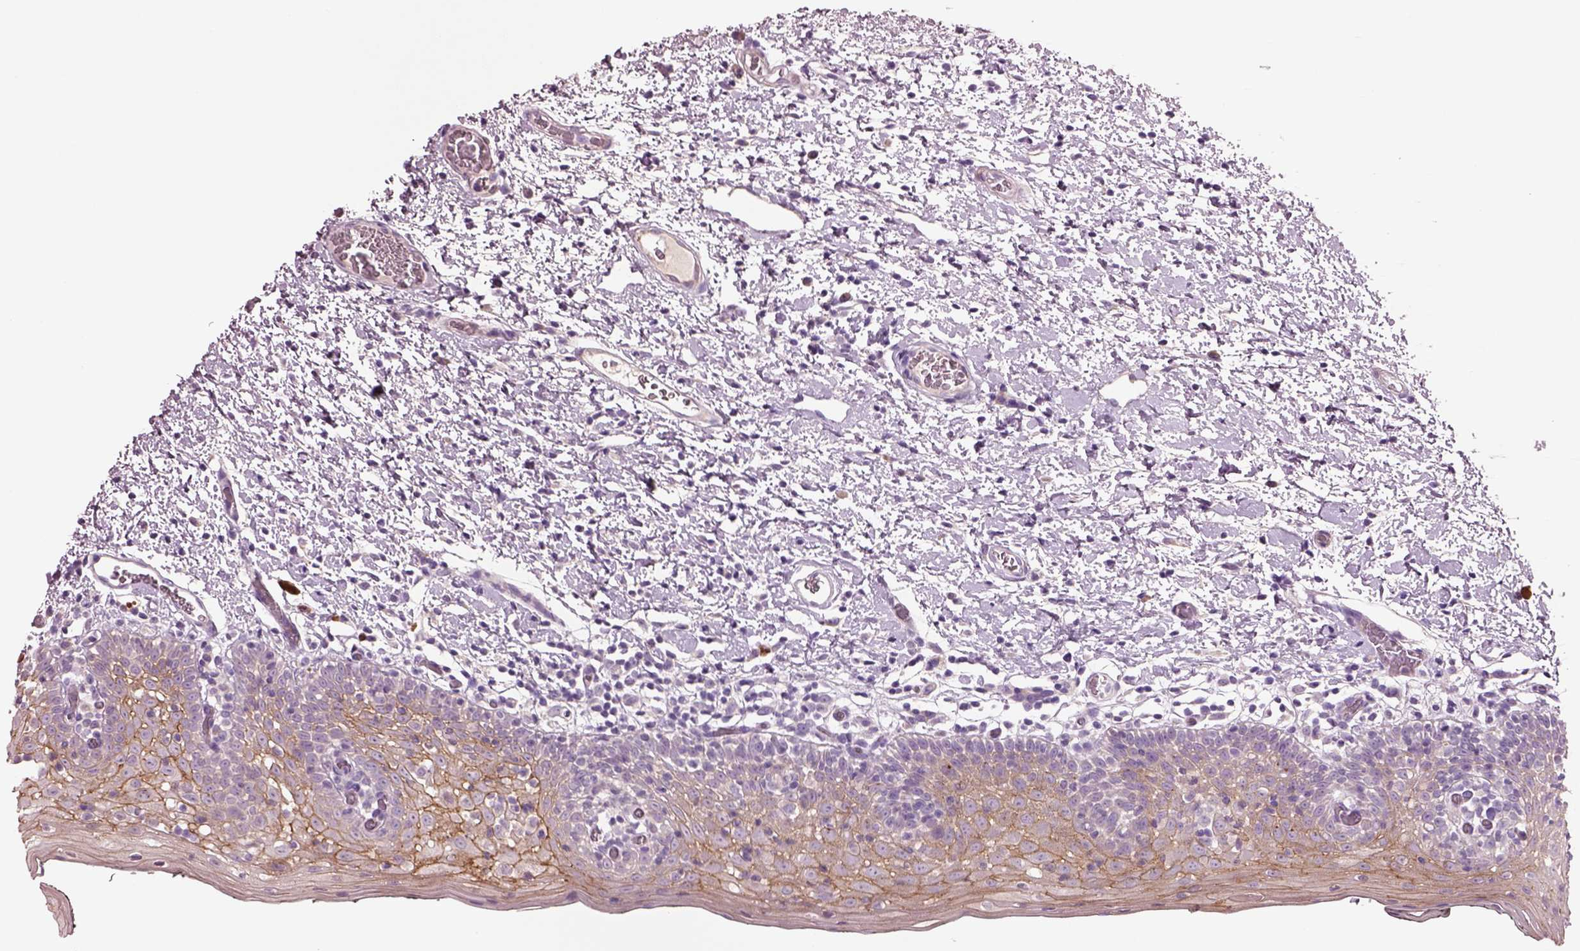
{"staining": {"intensity": "moderate", "quantity": "25%-75%", "location": "cytoplasmic/membranous"}, "tissue": "oral mucosa", "cell_type": "Squamous epithelial cells", "image_type": "normal", "snomed": [{"axis": "morphology", "description": "Normal tissue, NOS"}, {"axis": "morphology", "description": "Squamous cell carcinoma, NOS"}, {"axis": "topography", "description": "Oral tissue"}, {"axis": "topography", "description": "Head-Neck"}], "caption": "IHC of unremarkable human oral mucosa shows medium levels of moderate cytoplasmic/membranous staining in about 25%-75% of squamous epithelial cells.", "gene": "PLPP7", "patient": {"sex": "male", "age": 69}}